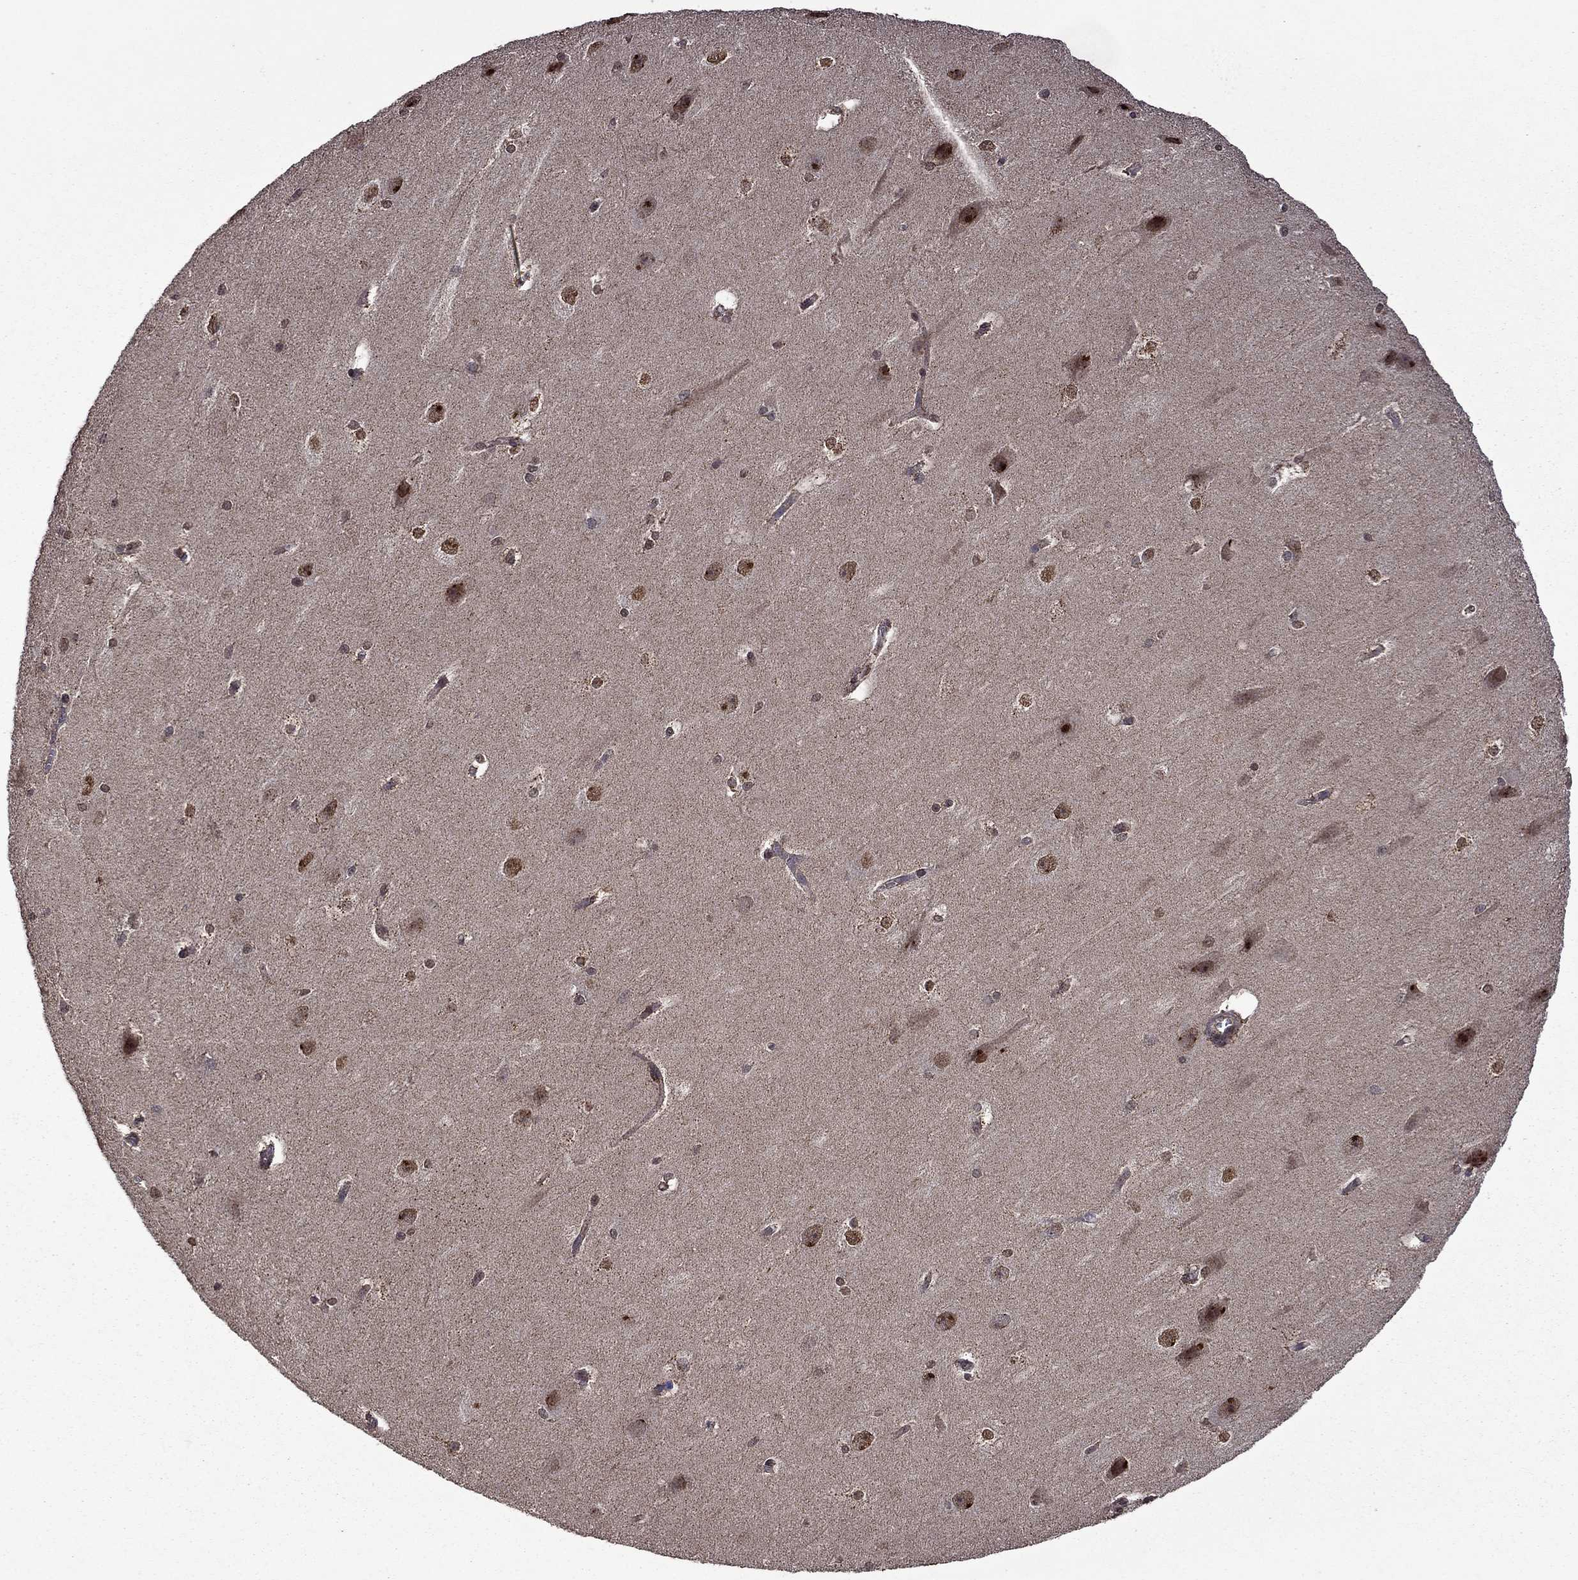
{"staining": {"intensity": "strong", "quantity": "25%-75%", "location": "cytoplasmic/membranous"}, "tissue": "hippocampus", "cell_type": "Glial cells", "image_type": "normal", "snomed": [{"axis": "morphology", "description": "Normal tissue, NOS"}, {"axis": "topography", "description": "Cerebral cortex"}, {"axis": "topography", "description": "Hippocampus"}], "caption": "DAB immunohistochemical staining of unremarkable hippocampus demonstrates strong cytoplasmic/membranous protein expression in about 25%-75% of glial cells. The staining was performed using DAB (3,3'-diaminobenzidine), with brown indicating positive protein expression. Nuclei are stained blue with hematoxylin.", "gene": "ITM2B", "patient": {"sex": "female", "age": 19}}